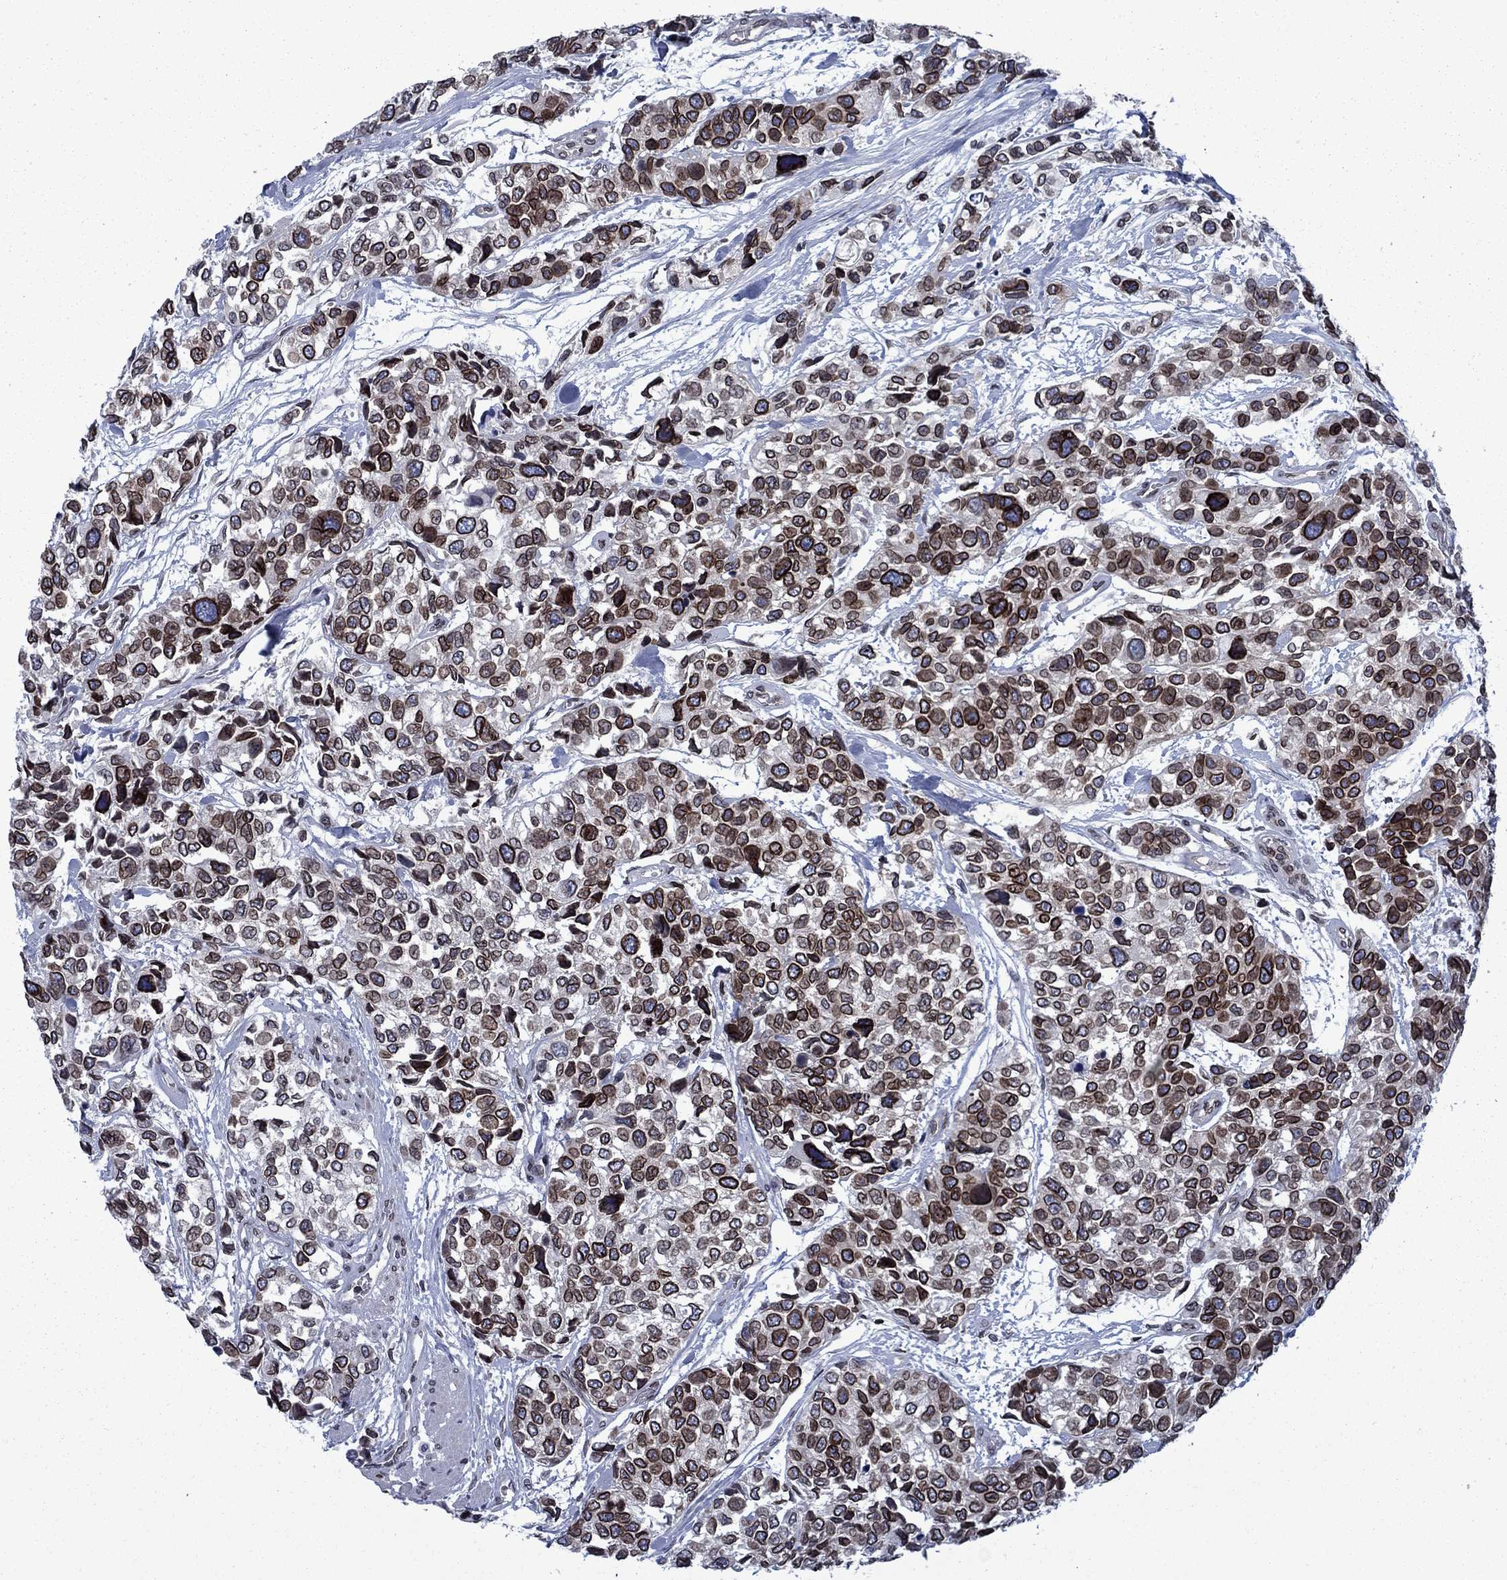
{"staining": {"intensity": "strong", "quantity": ">75%", "location": "cytoplasmic/membranous,nuclear"}, "tissue": "urothelial cancer", "cell_type": "Tumor cells", "image_type": "cancer", "snomed": [{"axis": "morphology", "description": "Urothelial carcinoma, High grade"}, {"axis": "topography", "description": "Urinary bladder"}], "caption": "This histopathology image exhibits urothelial carcinoma (high-grade) stained with immunohistochemistry to label a protein in brown. The cytoplasmic/membranous and nuclear of tumor cells show strong positivity for the protein. Nuclei are counter-stained blue.", "gene": "SLA", "patient": {"sex": "male", "age": 77}}